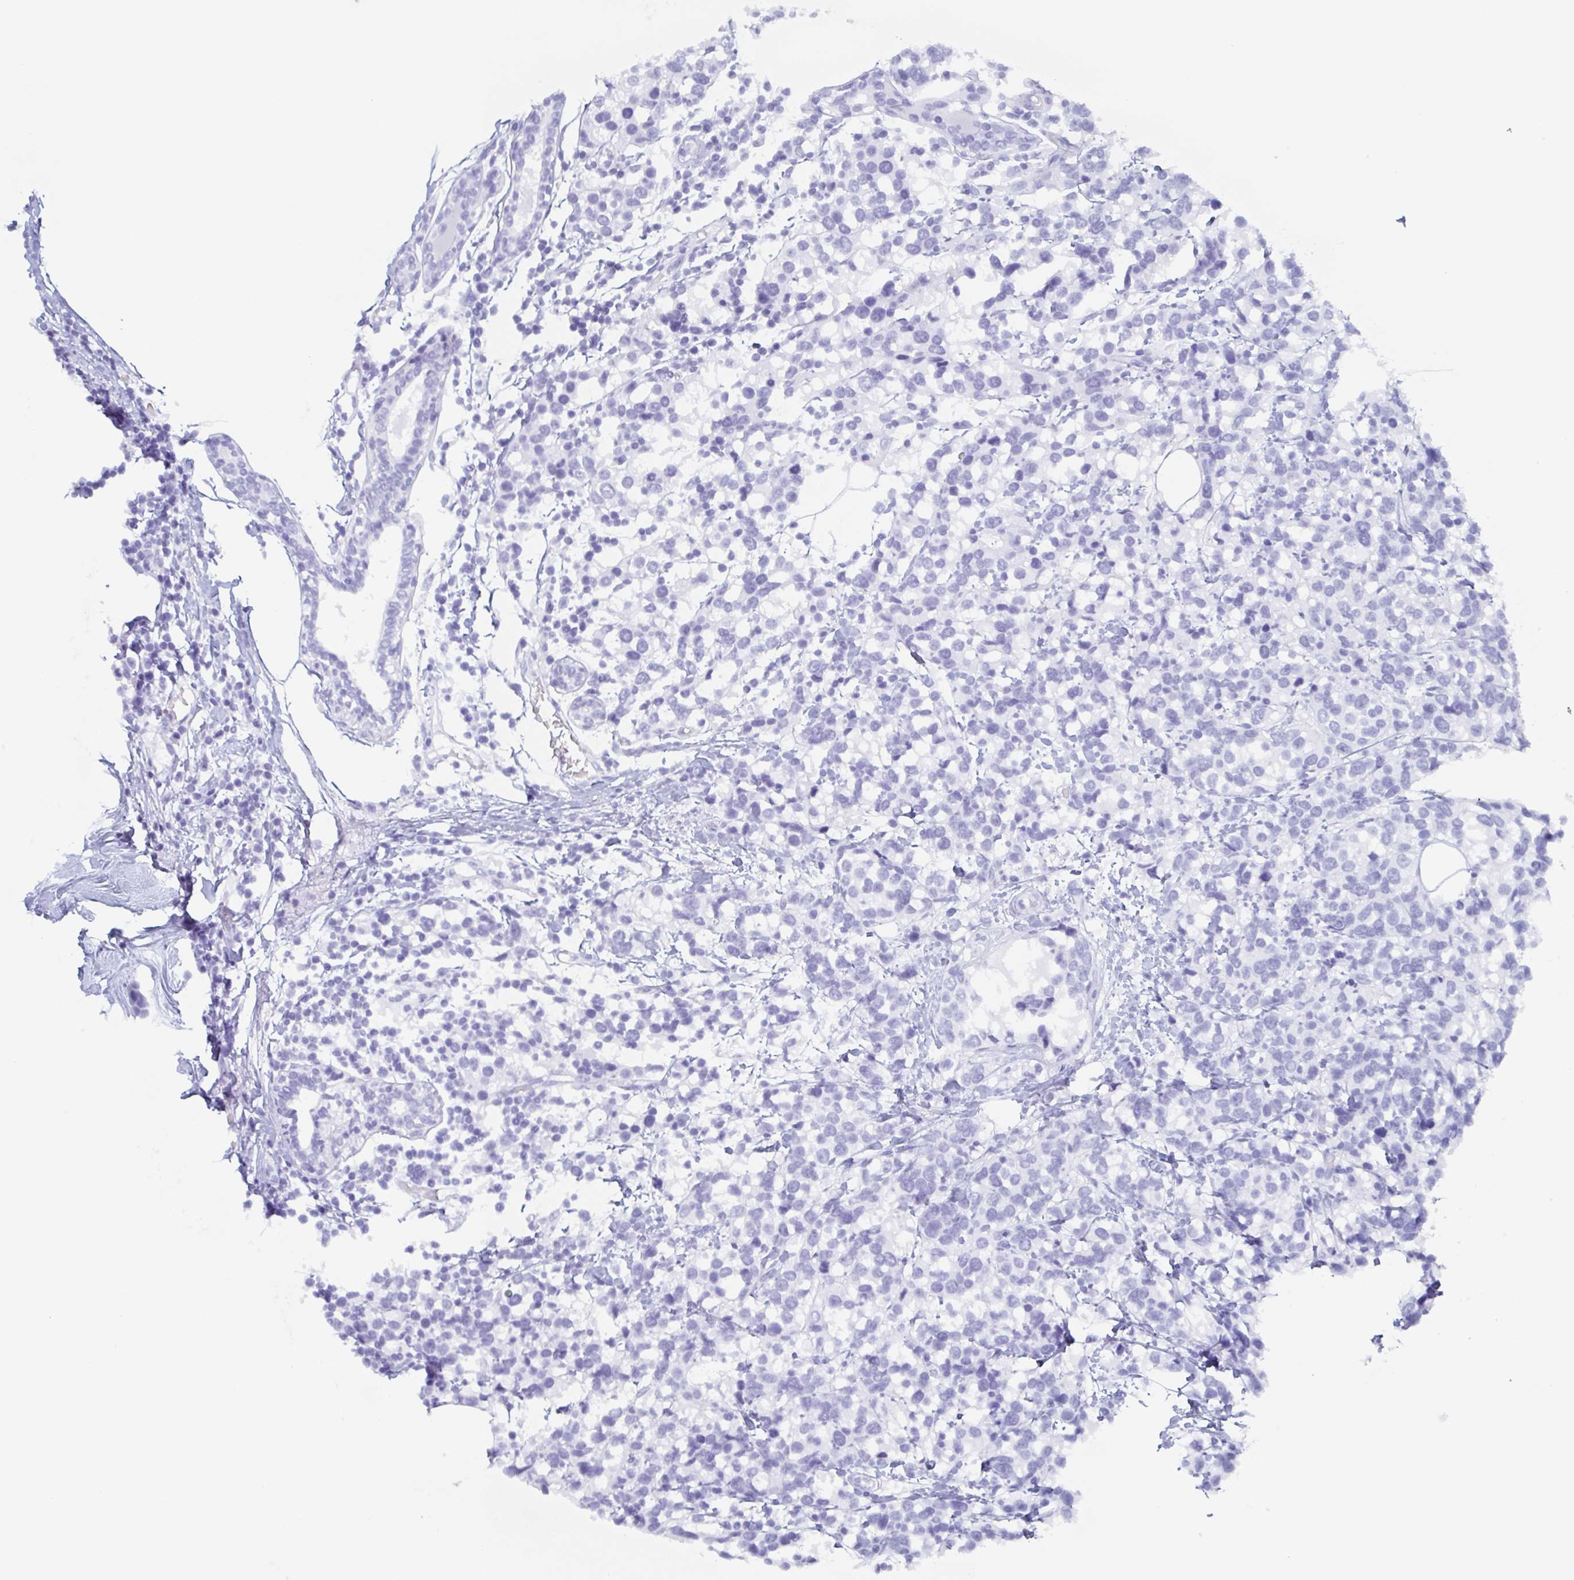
{"staining": {"intensity": "negative", "quantity": "none", "location": "none"}, "tissue": "breast cancer", "cell_type": "Tumor cells", "image_type": "cancer", "snomed": [{"axis": "morphology", "description": "Lobular carcinoma"}, {"axis": "topography", "description": "Breast"}], "caption": "Immunohistochemistry of breast cancer (lobular carcinoma) demonstrates no positivity in tumor cells.", "gene": "POU2F3", "patient": {"sex": "female", "age": 59}}